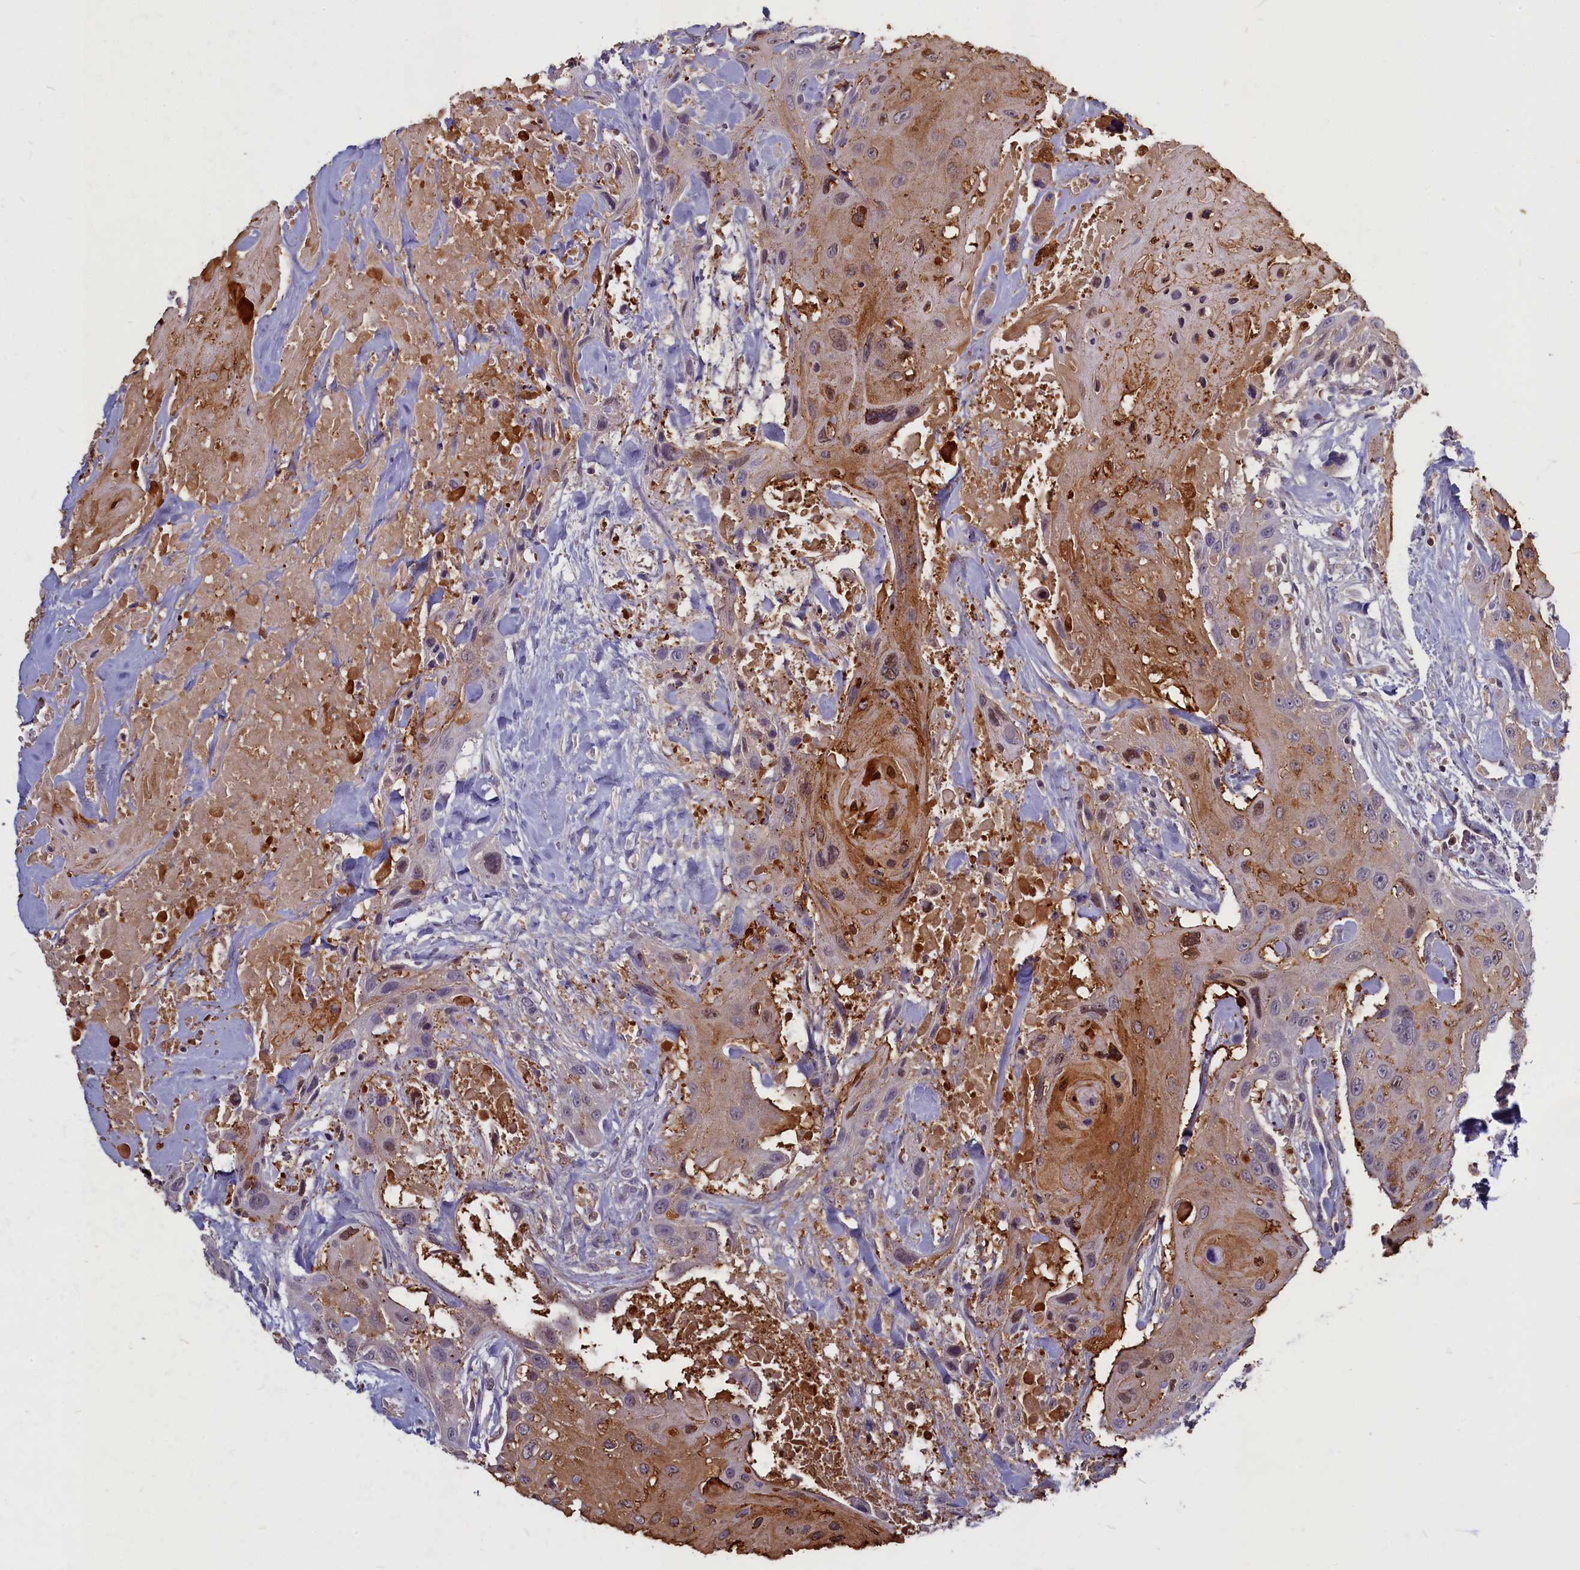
{"staining": {"intensity": "moderate", "quantity": "25%-75%", "location": "cytoplasmic/membranous,nuclear"}, "tissue": "head and neck cancer", "cell_type": "Tumor cells", "image_type": "cancer", "snomed": [{"axis": "morphology", "description": "Squamous cell carcinoma, NOS"}, {"axis": "topography", "description": "Head-Neck"}], "caption": "Protein analysis of squamous cell carcinoma (head and neck) tissue exhibits moderate cytoplasmic/membranous and nuclear positivity in approximately 25%-75% of tumor cells.", "gene": "SV2C", "patient": {"sex": "male", "age": 81}}